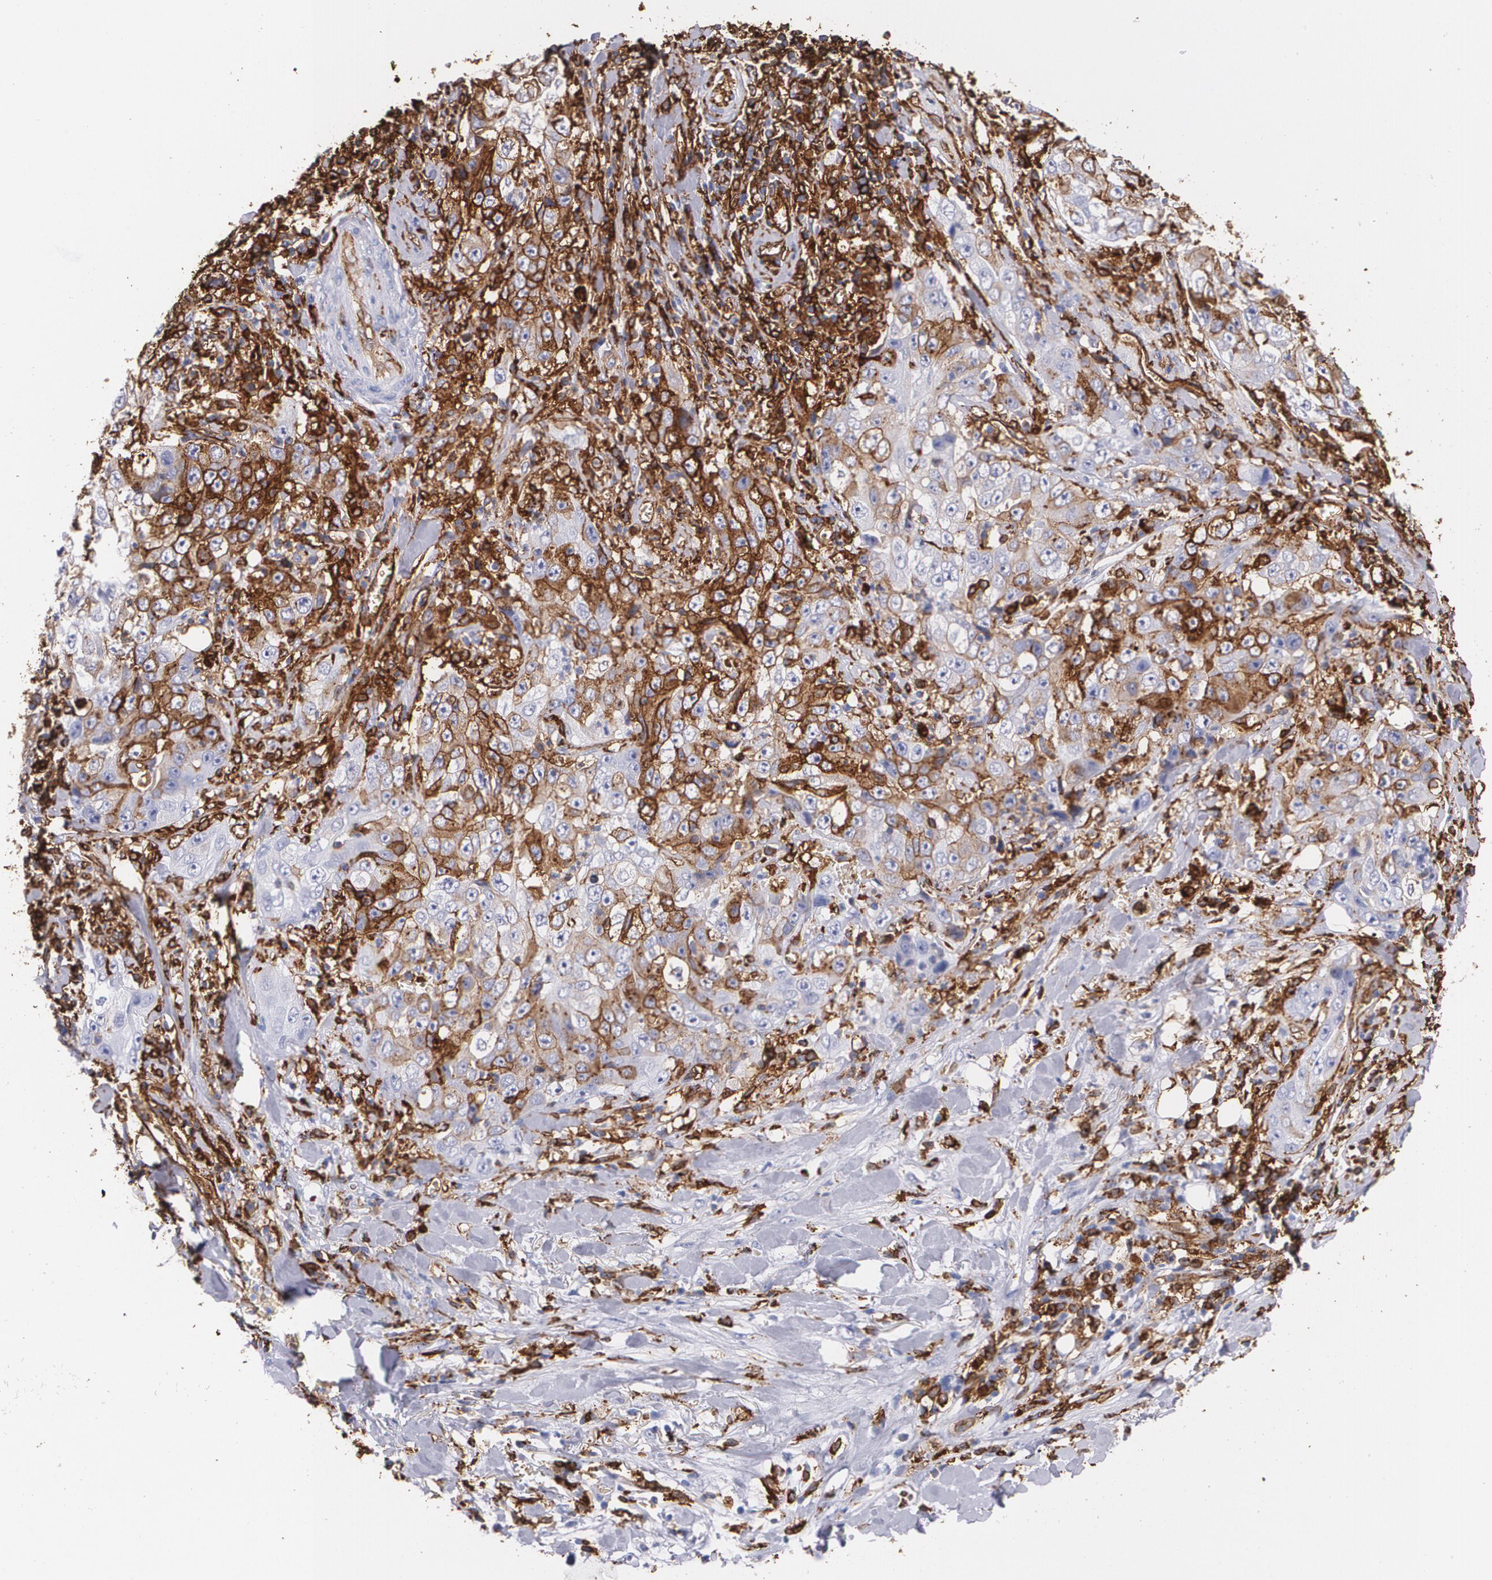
{"staining": {"intensity": "moderate", "quantity": "25%-75%", "location": "cytoplasmic/membranous"}, "tissue": "lung cancer", "cell_type": "Tumor cells", "image_type": "cancer", "snomed": [{"axis": "morphology", "description": "Squamous cell carcinoma, NOS"}, {"axis": "topography", "description": "Lung"}], "caption": "IHC (DAB) staining of human lung cancer demonstrates moderate cytoplasmic/membranous protein expression in approximately 25%-75% of tumor cells.", "gene": "HLA-DRA", "patient": {"sex": "male", "age": 64}}